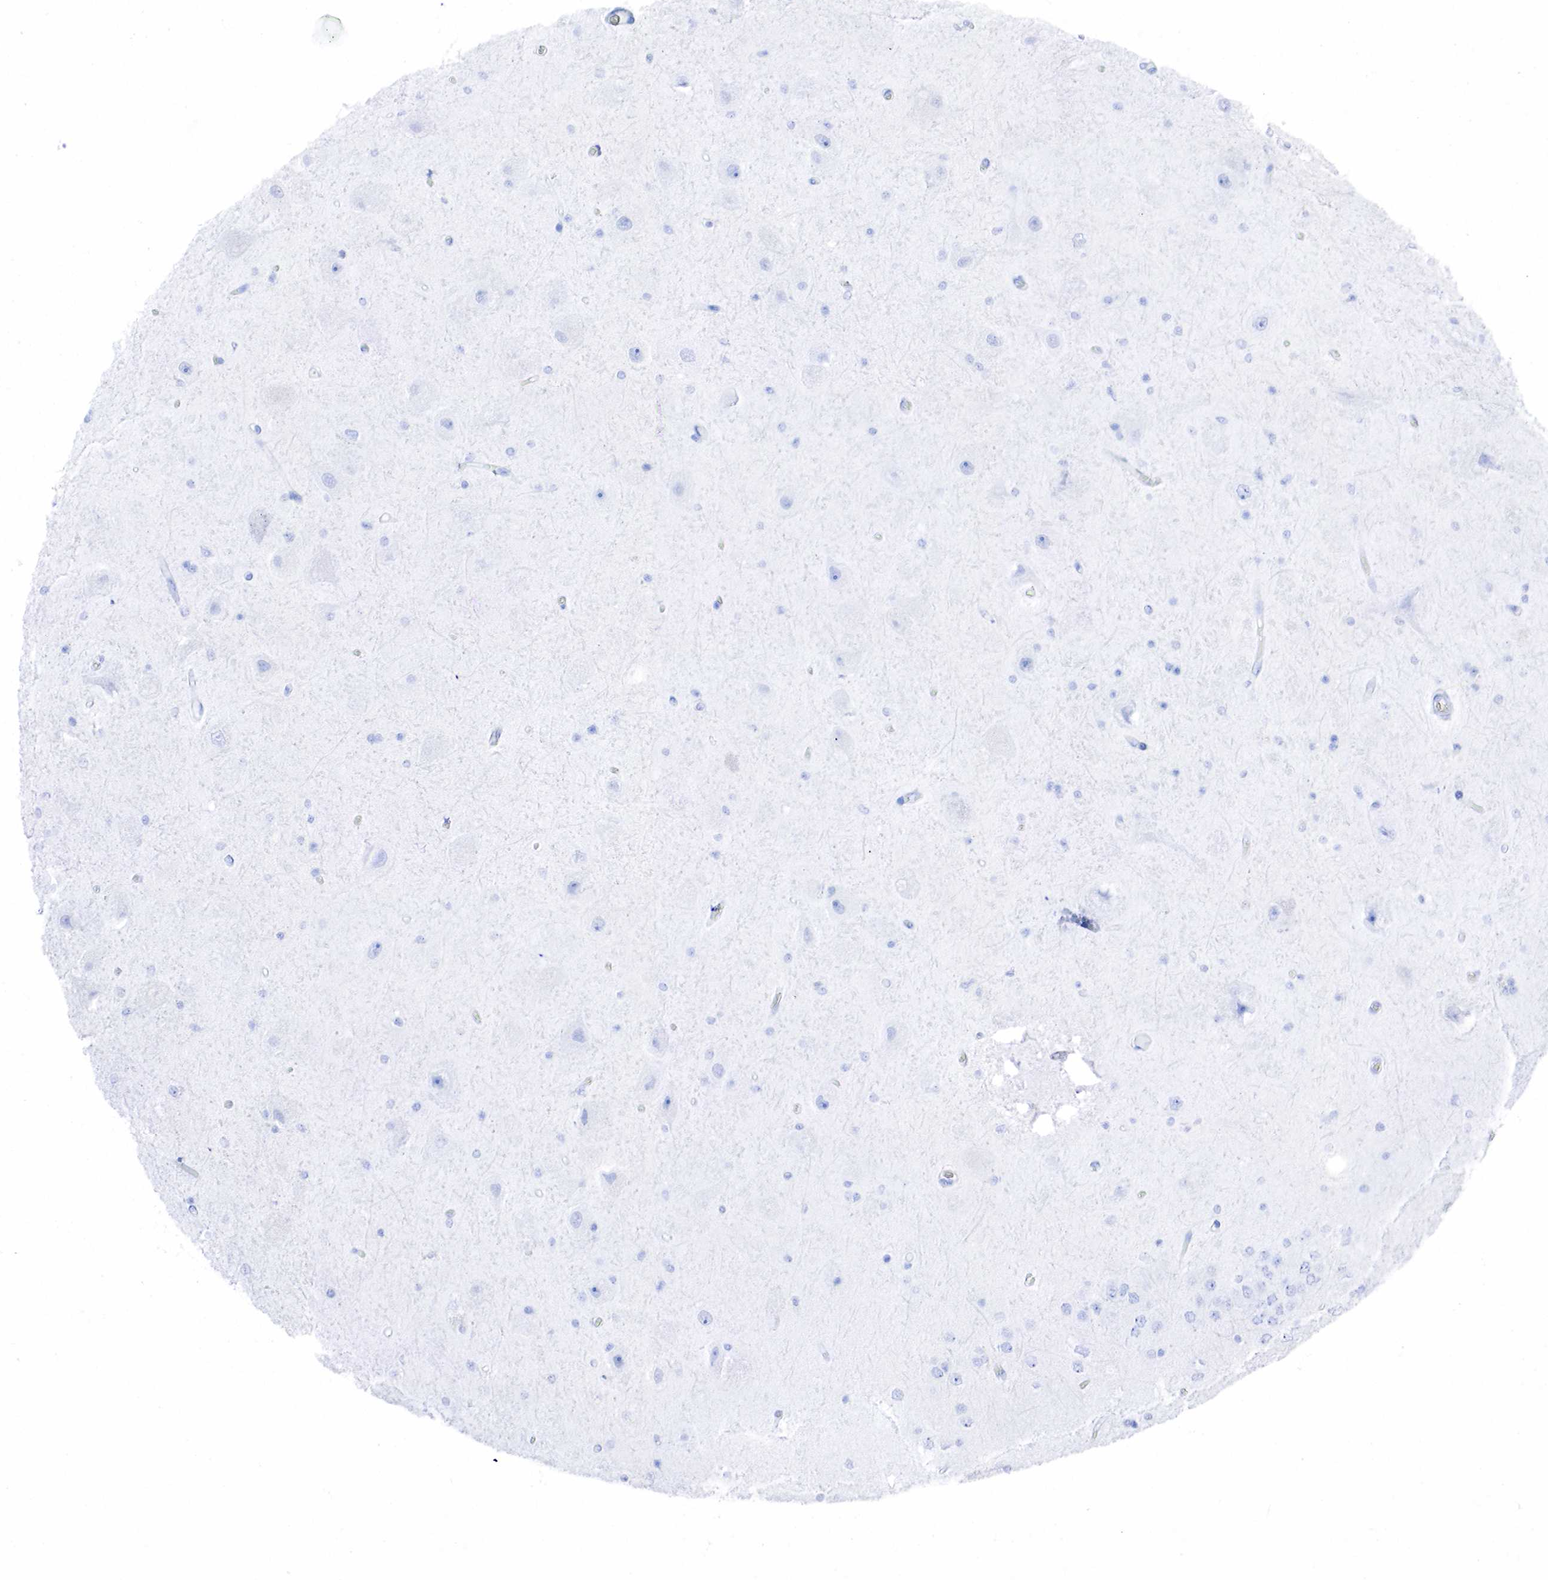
{"staining": {"intensity": "negative", "quantity": "none", "location": "none"}, "tissue": "hippocampus", "cell_type": "Glial cells", "image_type": "normal", "snomed": [{"axis": "morphology", "description": "Normal tissue, NOS"}, {"axis": "topography", "description": "Hippocampus"}], "caption": "Immunohistochemistry (IHC) of normal human hippocampus shows no staining in glial cells.", "gene": "PTH", "patient": {"sex": "female", "age": 54}}